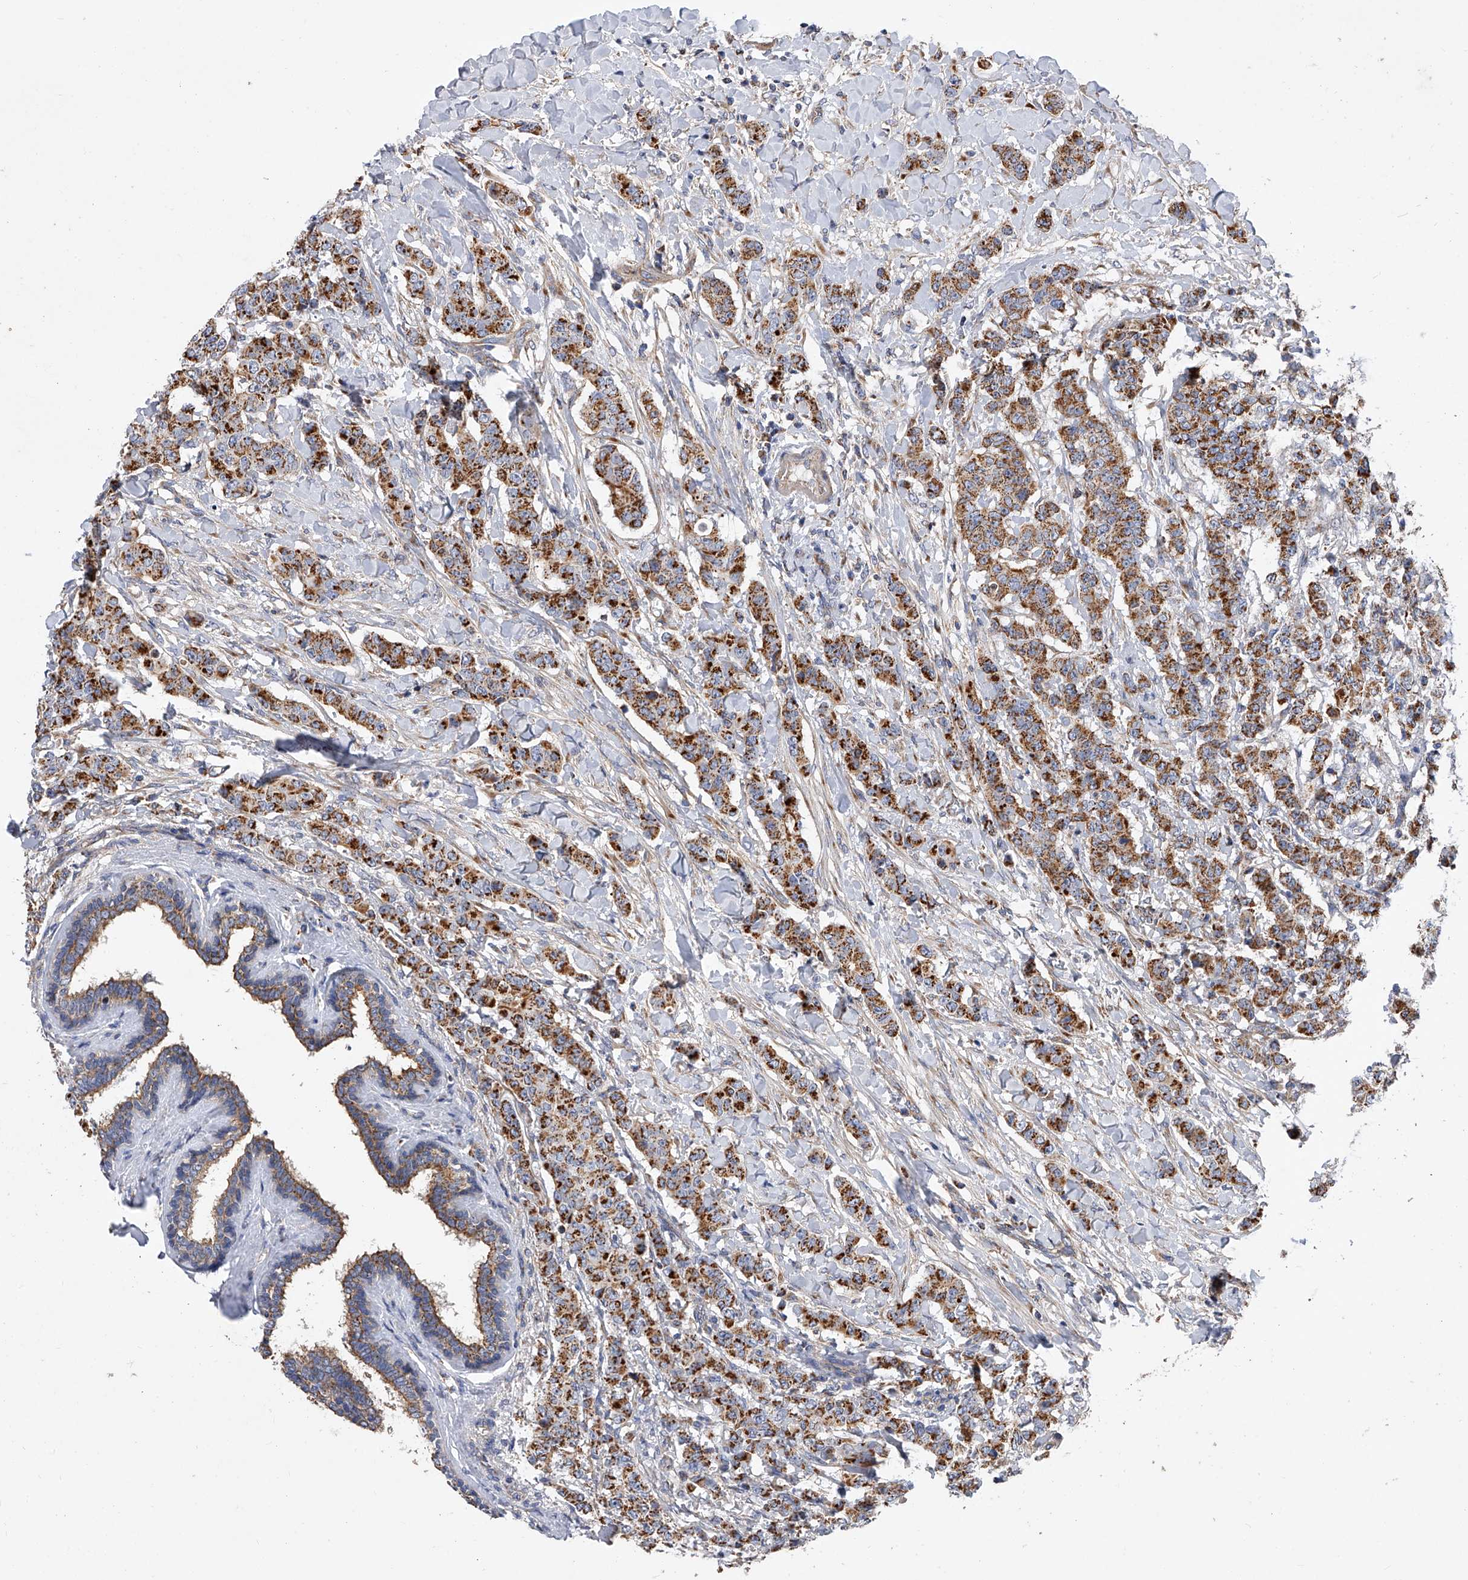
{"staining": {"intensity": "strong", "quantity": ">75%", "location": "cytoplasmic/membranous"}, "tissue": "breast cancer", "cell_type": "Tumor cells", "image_type": "cancer", "snomed": [{"axis": "morphology", "description": "Duct carcinoma"}, {"axis": "topography", "description": "Breast"}], "caption": "Immunohistochemical staining of breast cancer (invasive ductal carcinoma) exhibits high levels of strong cytoplasmic/membranous protein positivity in approximately >75% of tumor cells.", "gene": "PDSS2", "patient": {"sex": "female", "age": 40}}